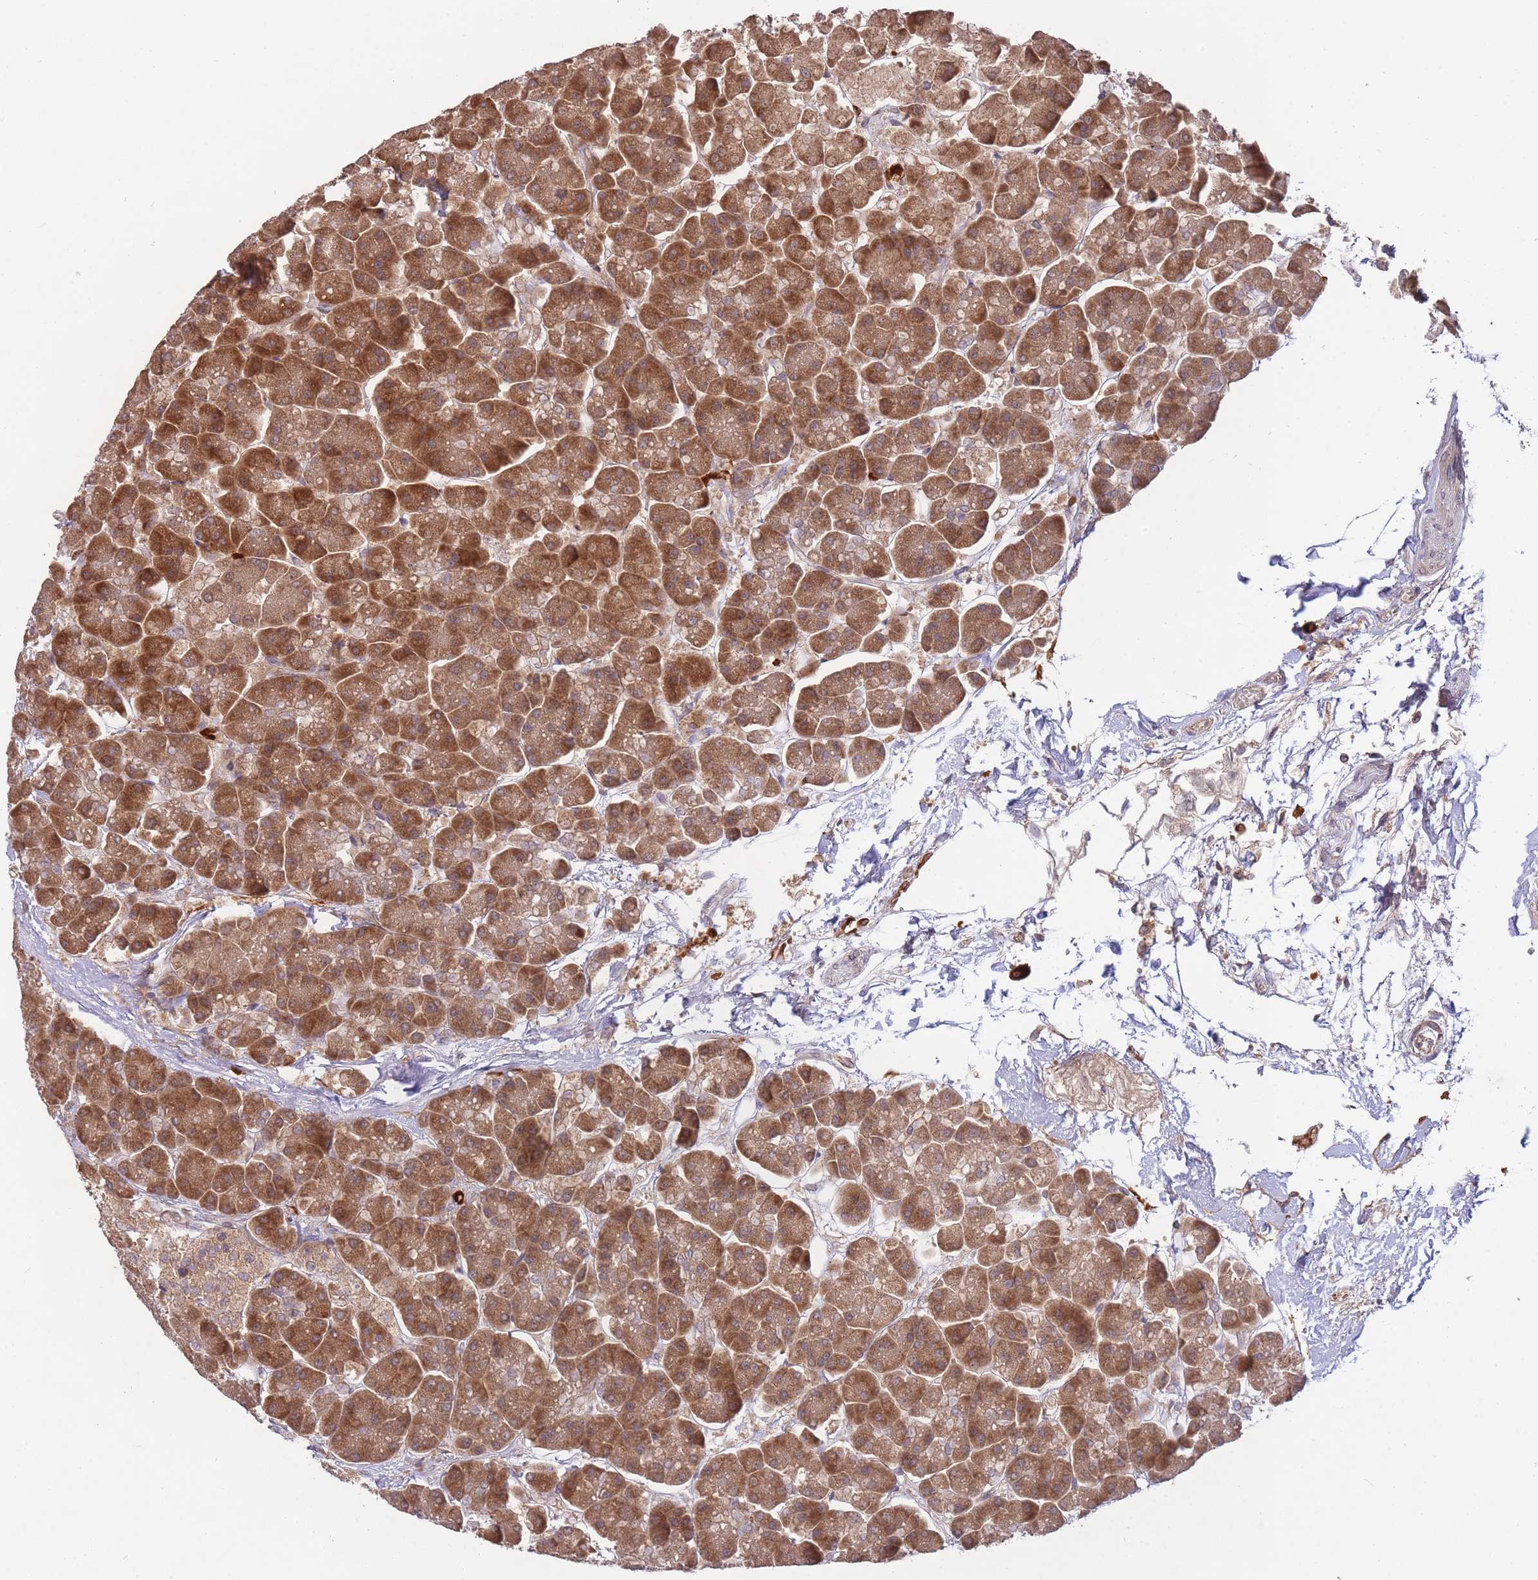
{"staining": {"intensity": "strong", "quantity": "25%-75%", "location": "cytoplasmic/membranous"}, "tissue": "pancreas", "cell_type": "Exocrine glandular cells", "image_type": "normal", "snomed": [{"axis": "morphology", "description": "Normal tissue, NOS"}, {"axis": "topography", "description": "Pancreas"}, {"axis": "topography", "description": "Peripheral nerve tissue"}], "caption": "Protein analysis of normal pancreas displays strong cytoplasmic/membranous expression in about 25%-75% of exocrine glandular cells.", "gene": "SMC6", "patient": {"sex": "male", "age": 54}}